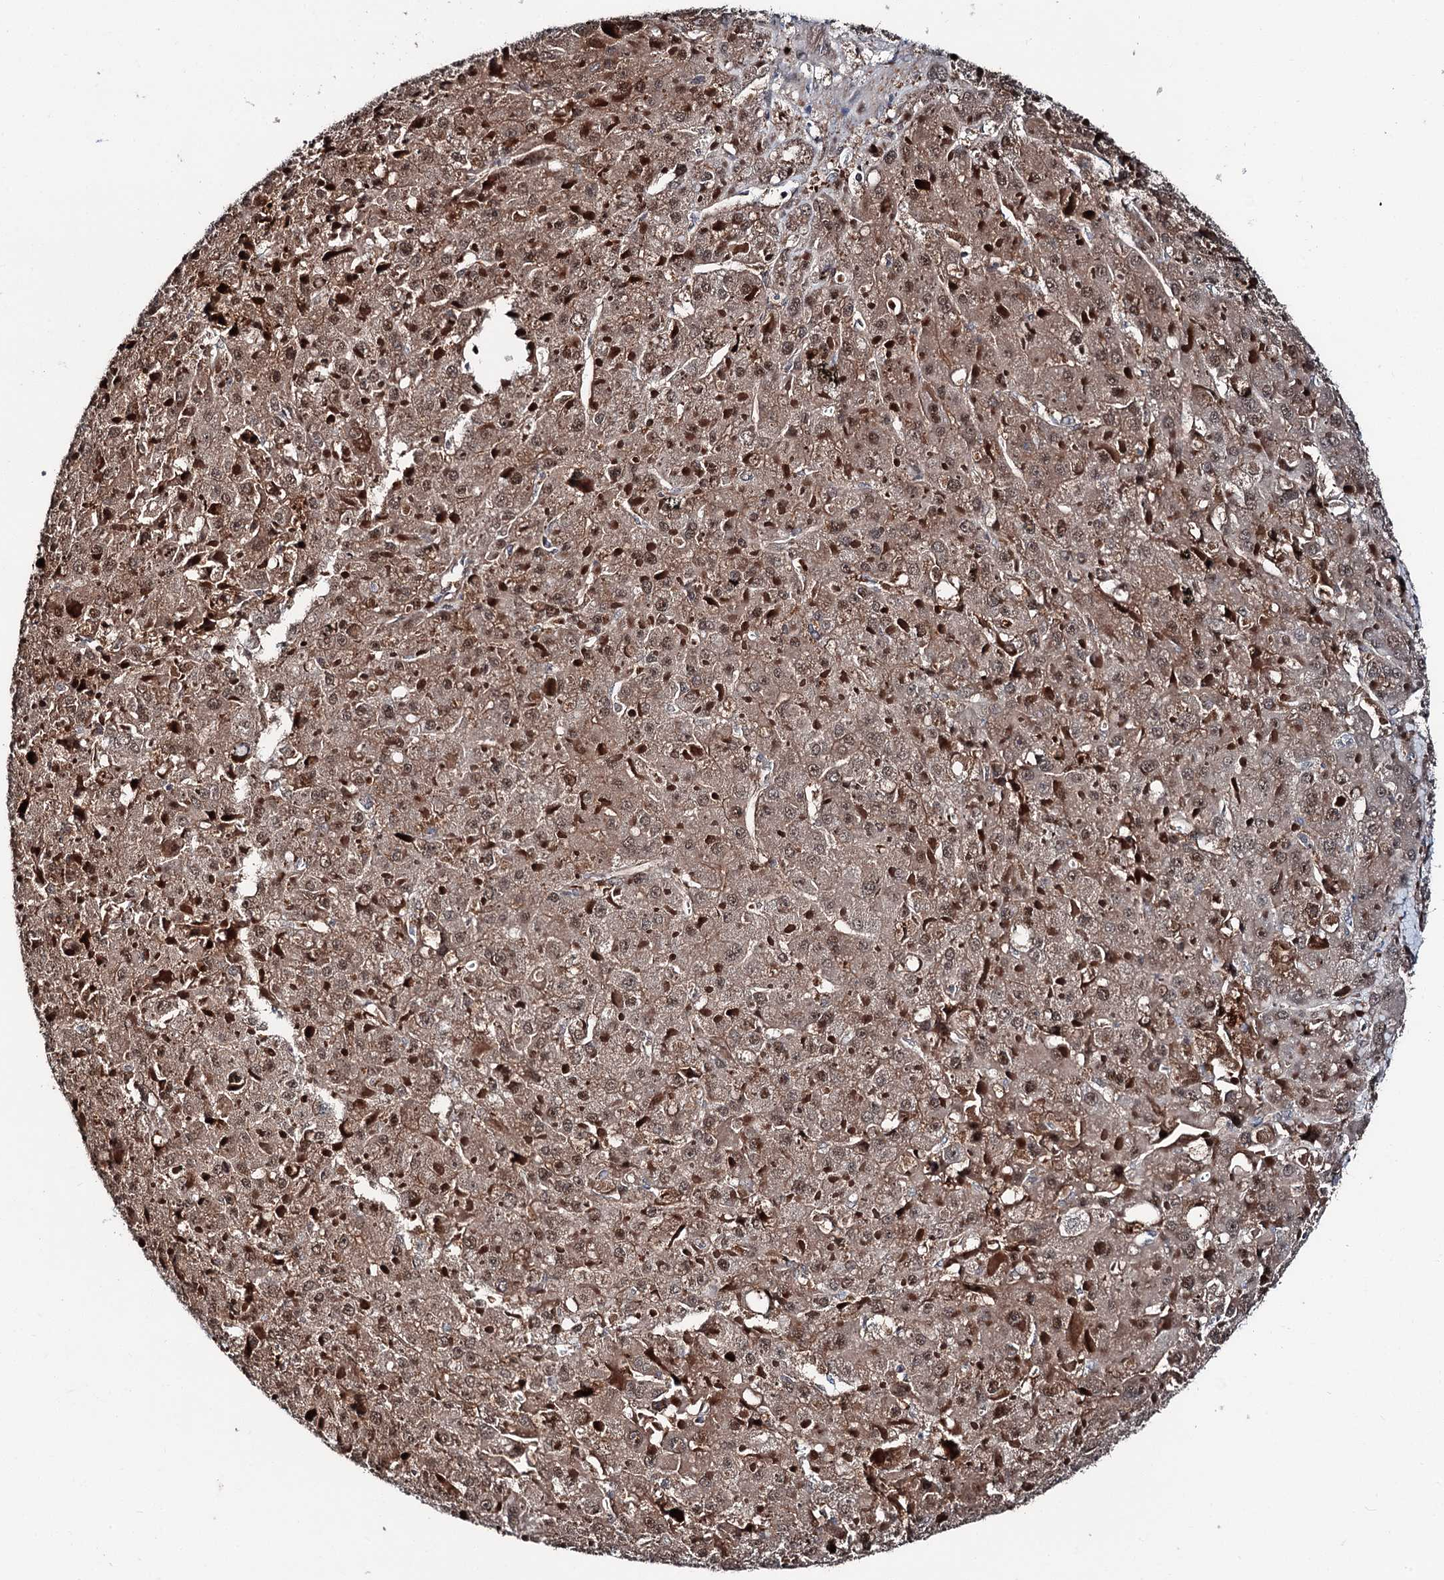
{"staining": {"intensity": "moderate", "quantity": ">75%", "location": "cytoplasmic/membranous,nuclear"}, "tissue": "liver cancer", "cell_type": "Tumor cells", "image_type": "cancer", "snomed": [{"axis": "morphology", "description": "Carcinoma, Hepatocellular, NOS"}, {"axis": "topography", "description": "Liver"}], "caption": "This photomicrograph exhibits liver hepatocellular carcinoma stained with IHC to label a protein in brown. The cytoplasmic/membranous and nuclear of tumor cells show moderate positivity for the protein. Nuclei are counter-stained blue.", "gene": "PSMD13", "patient": {"sex": "female", "age": 73}}